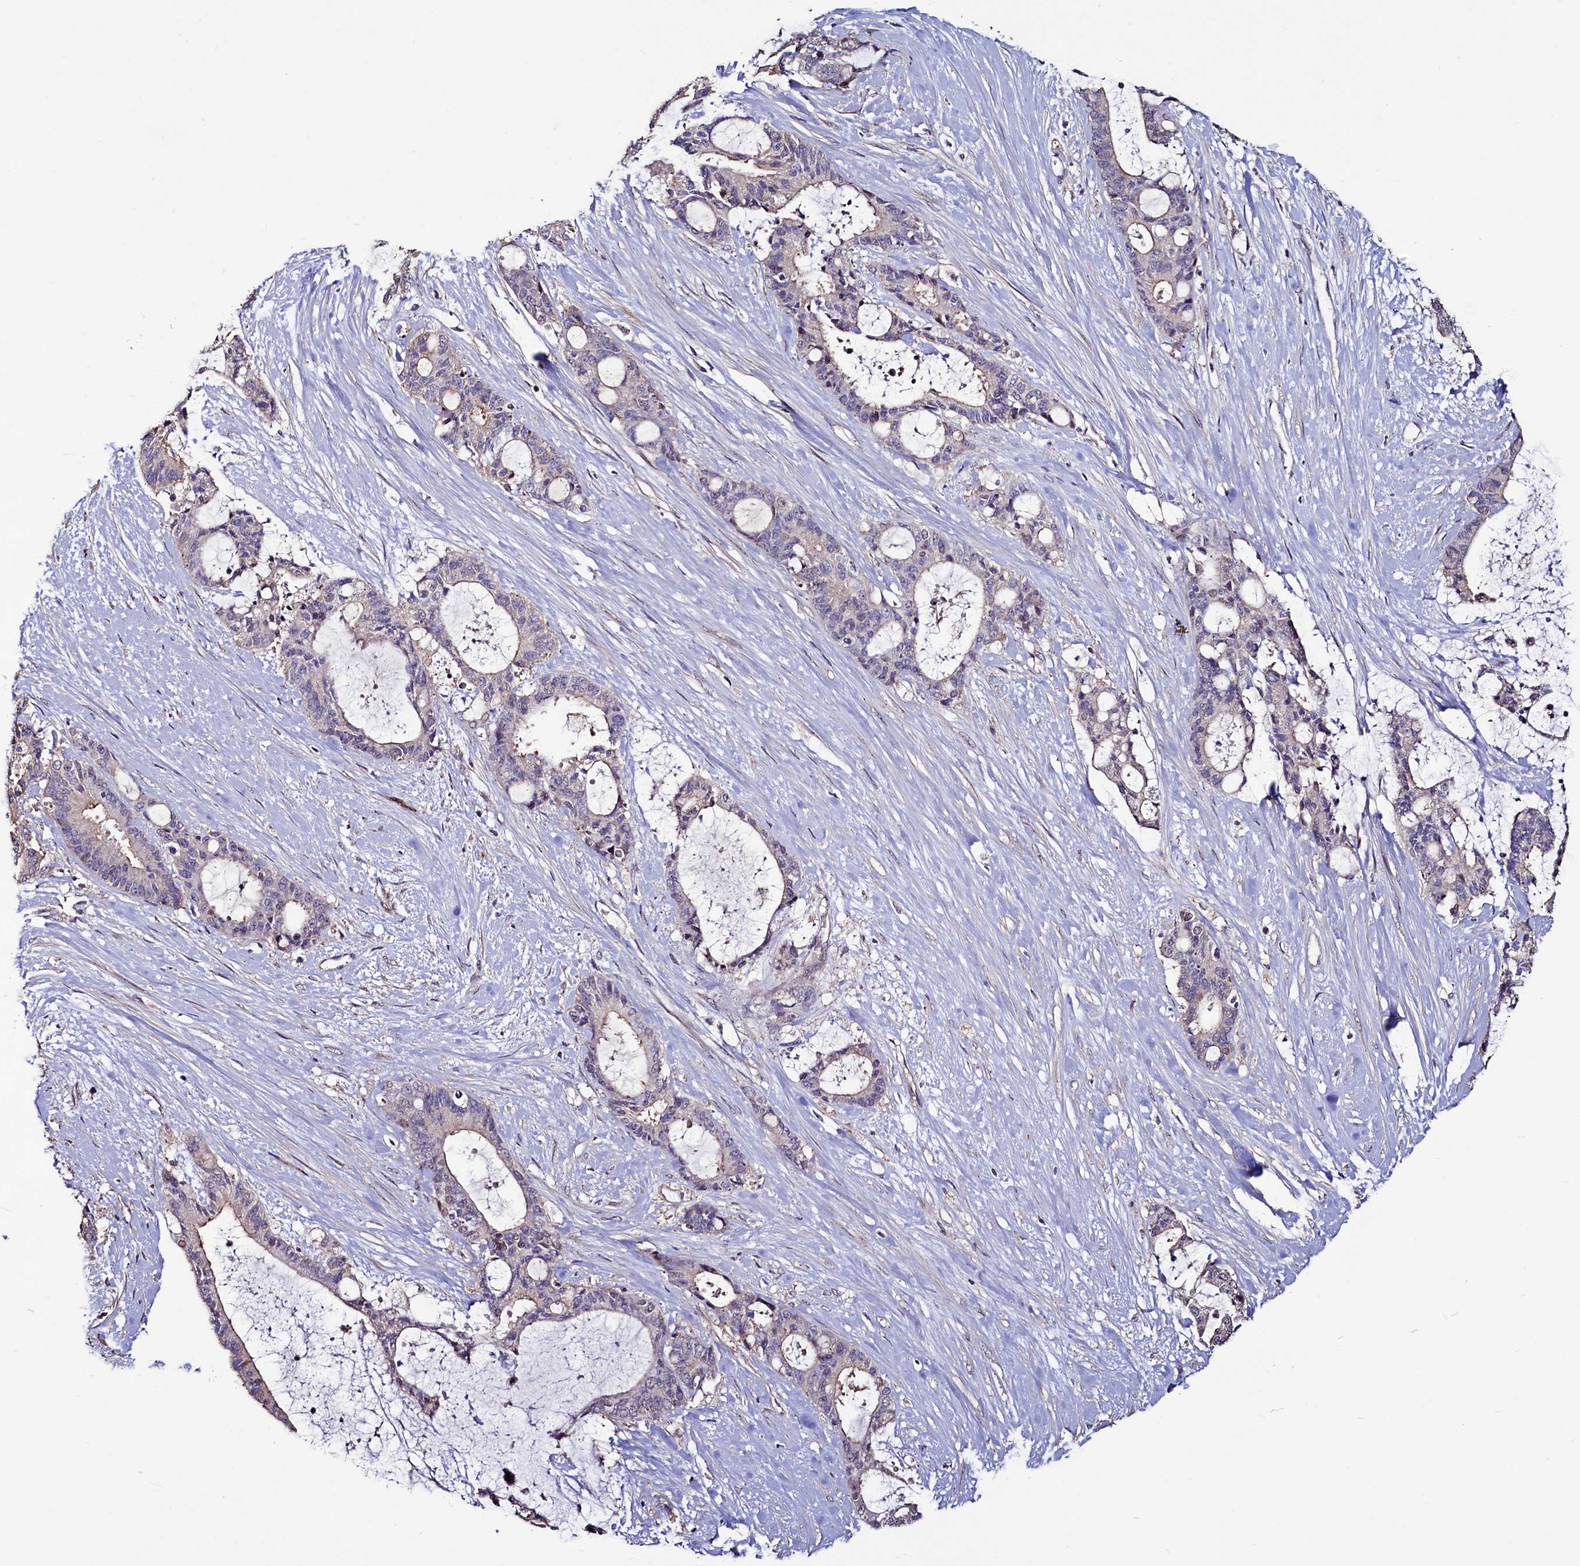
{"staining": {"intensity": "negative", "quantity": "none", "location": "none"}, "tissue": "liver cancer", "cell_type": "Tumor cells", "image_type": "cancer", "snomed": [{"axis": "morphology", "description": "Normal tissue, NOS"}, {"axis": "morphology", "description": "Cholangiocarcinoma"}, {"axis": "topography", "description": "Liver"}, {"axis": "topography", "description": "Peripheral nerve tissue"}], "caption": "A high-resolution histopathology image shows immunohistochemistry staining of liver cholangiocarcinoma, which displays no significant staining in tumor cells. (DAB IHC with hematoxylin counter stain).", "gene": "PALM", "patient": {"sex": "female", "age": 73}}